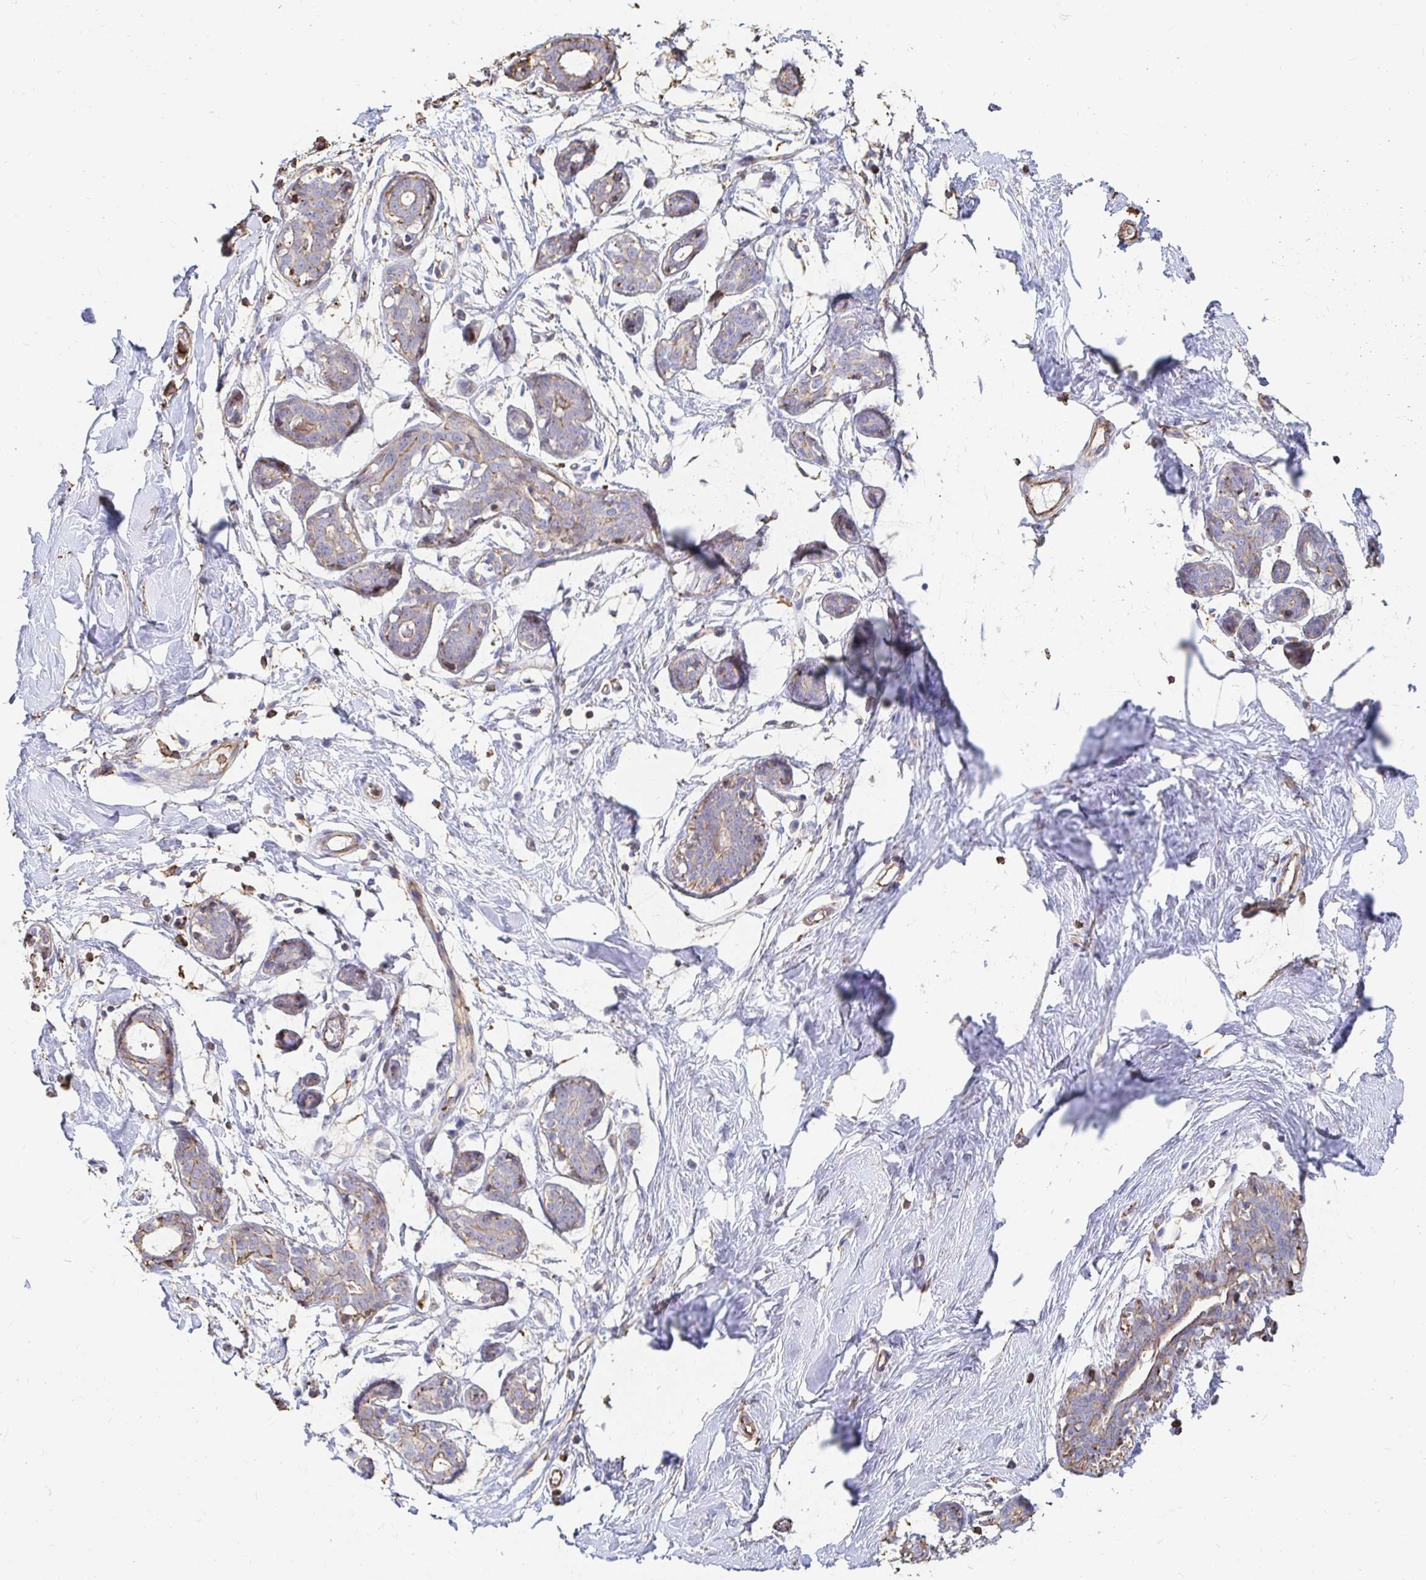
{"staining": {"intensity": "negative", "quantity": "none", "location": "none"}, "tissue": "breast", "cell_type": "Adipocytes", "image_type": "normal", "snomed": [{"axis": "morphology", "description": "Normal tissue, NOS"}, {"axis": "topography", "description": "Breast"}], "caption": "The photomicrograph displays no staining of adipocytes in unremarkable breast. (DAB (3,3'-diaminobenzidine) immunohistochemistry, high magnification).", "gene": "PTPN14", "patient": {"sex": "female", "age": 27}}